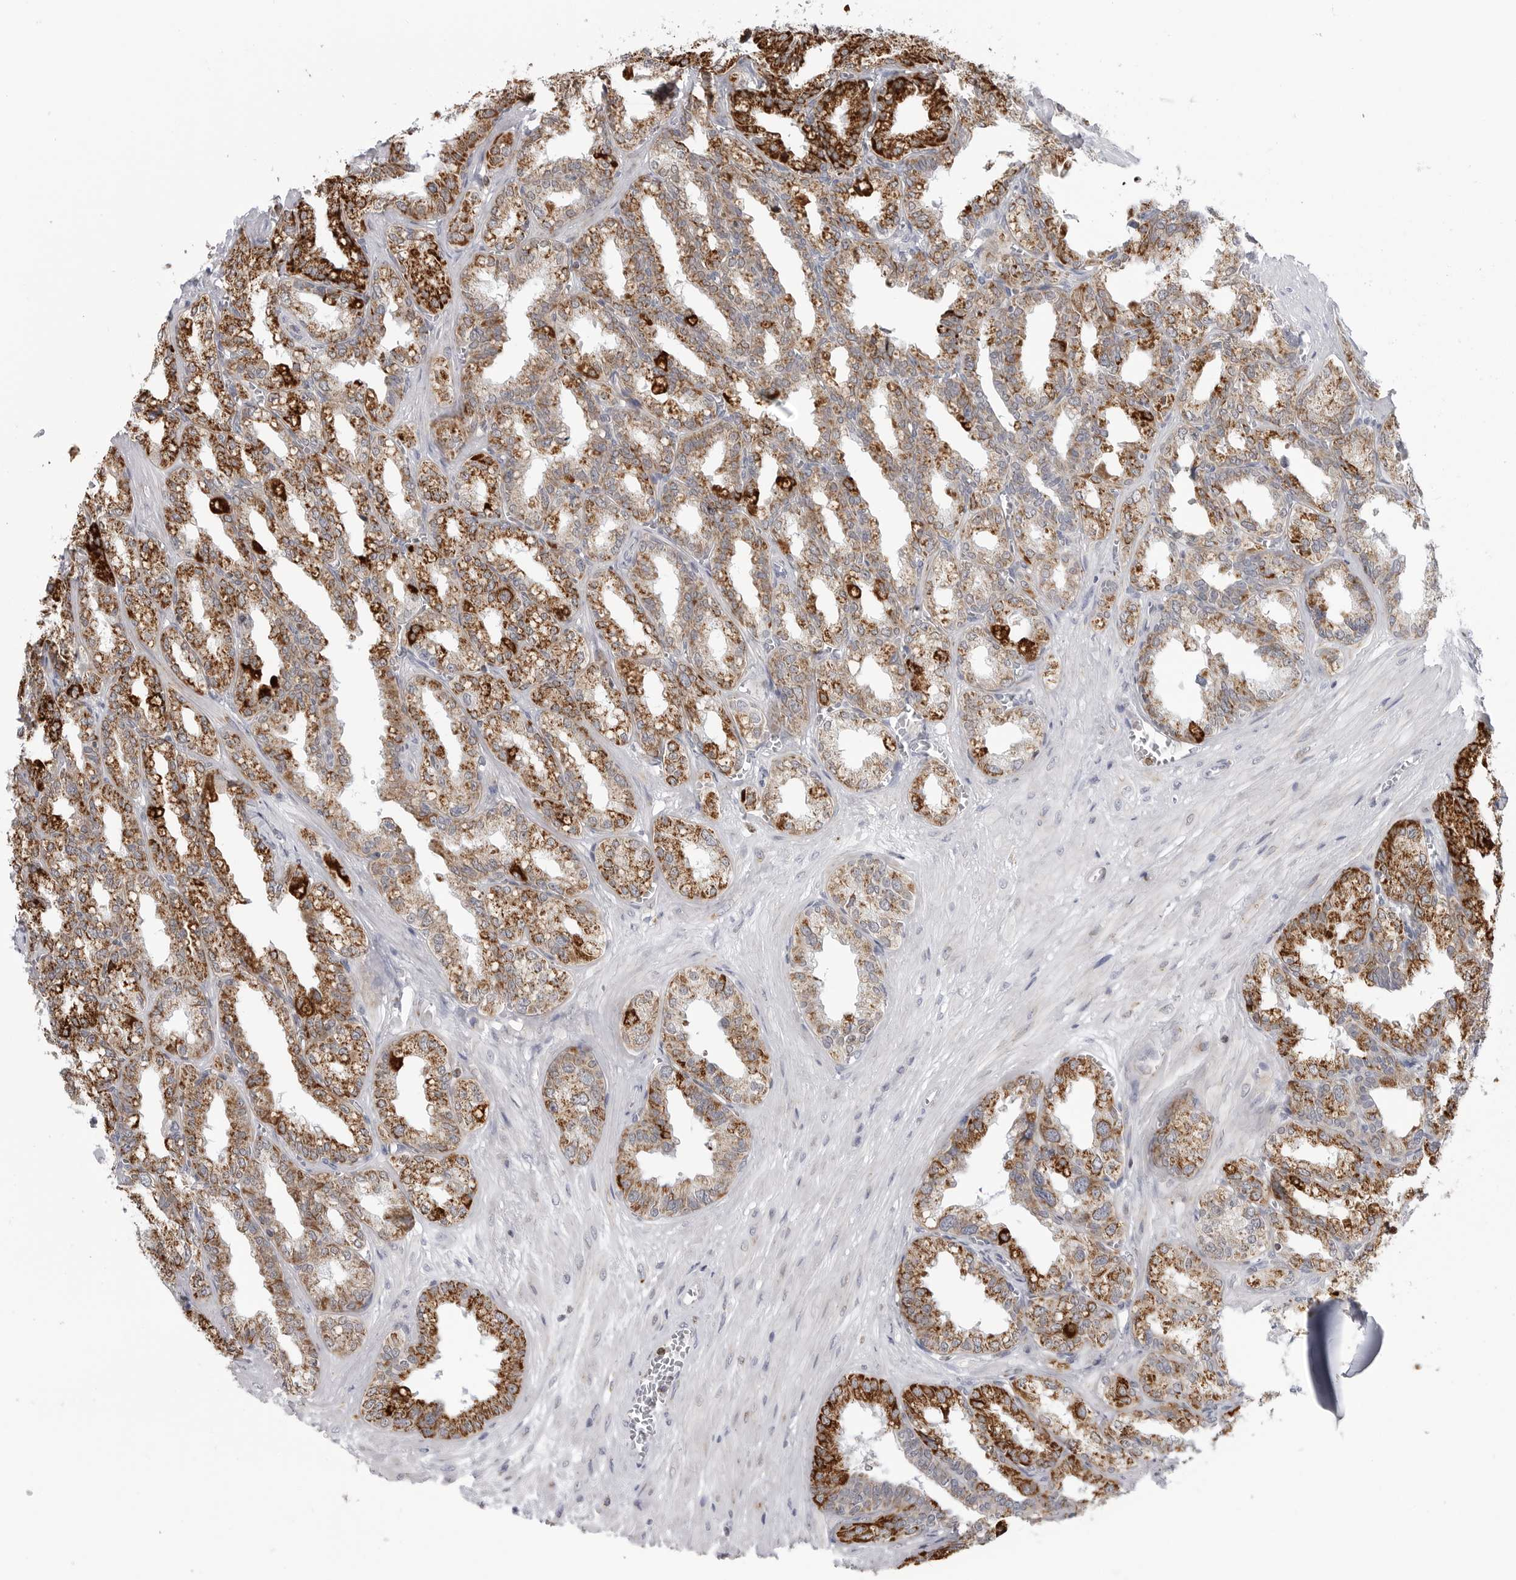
{"staining": {"intensity": "strong", "quantity": "25%-75%", "location": "cytoplasmic/membranous"}, "tissue": "seminal vesicle", "cell_type": "Glandular cells", "image_type": "normal", "snomed": [{"axis": "morphology", "description": "Normal tissue, NOS"}, {"axis": "topography", "description": "Prostate"}, {"axis": "topography", "description": "Seminal veicle"}], "caption": "Protein staining demonstrates strong cytoplasmic/membranous staining in approximately 25%-75% of glandular cells in benign seminal vesicle.", "gene": "COX5A", "patient": {"sex": "male", "age": 51}}